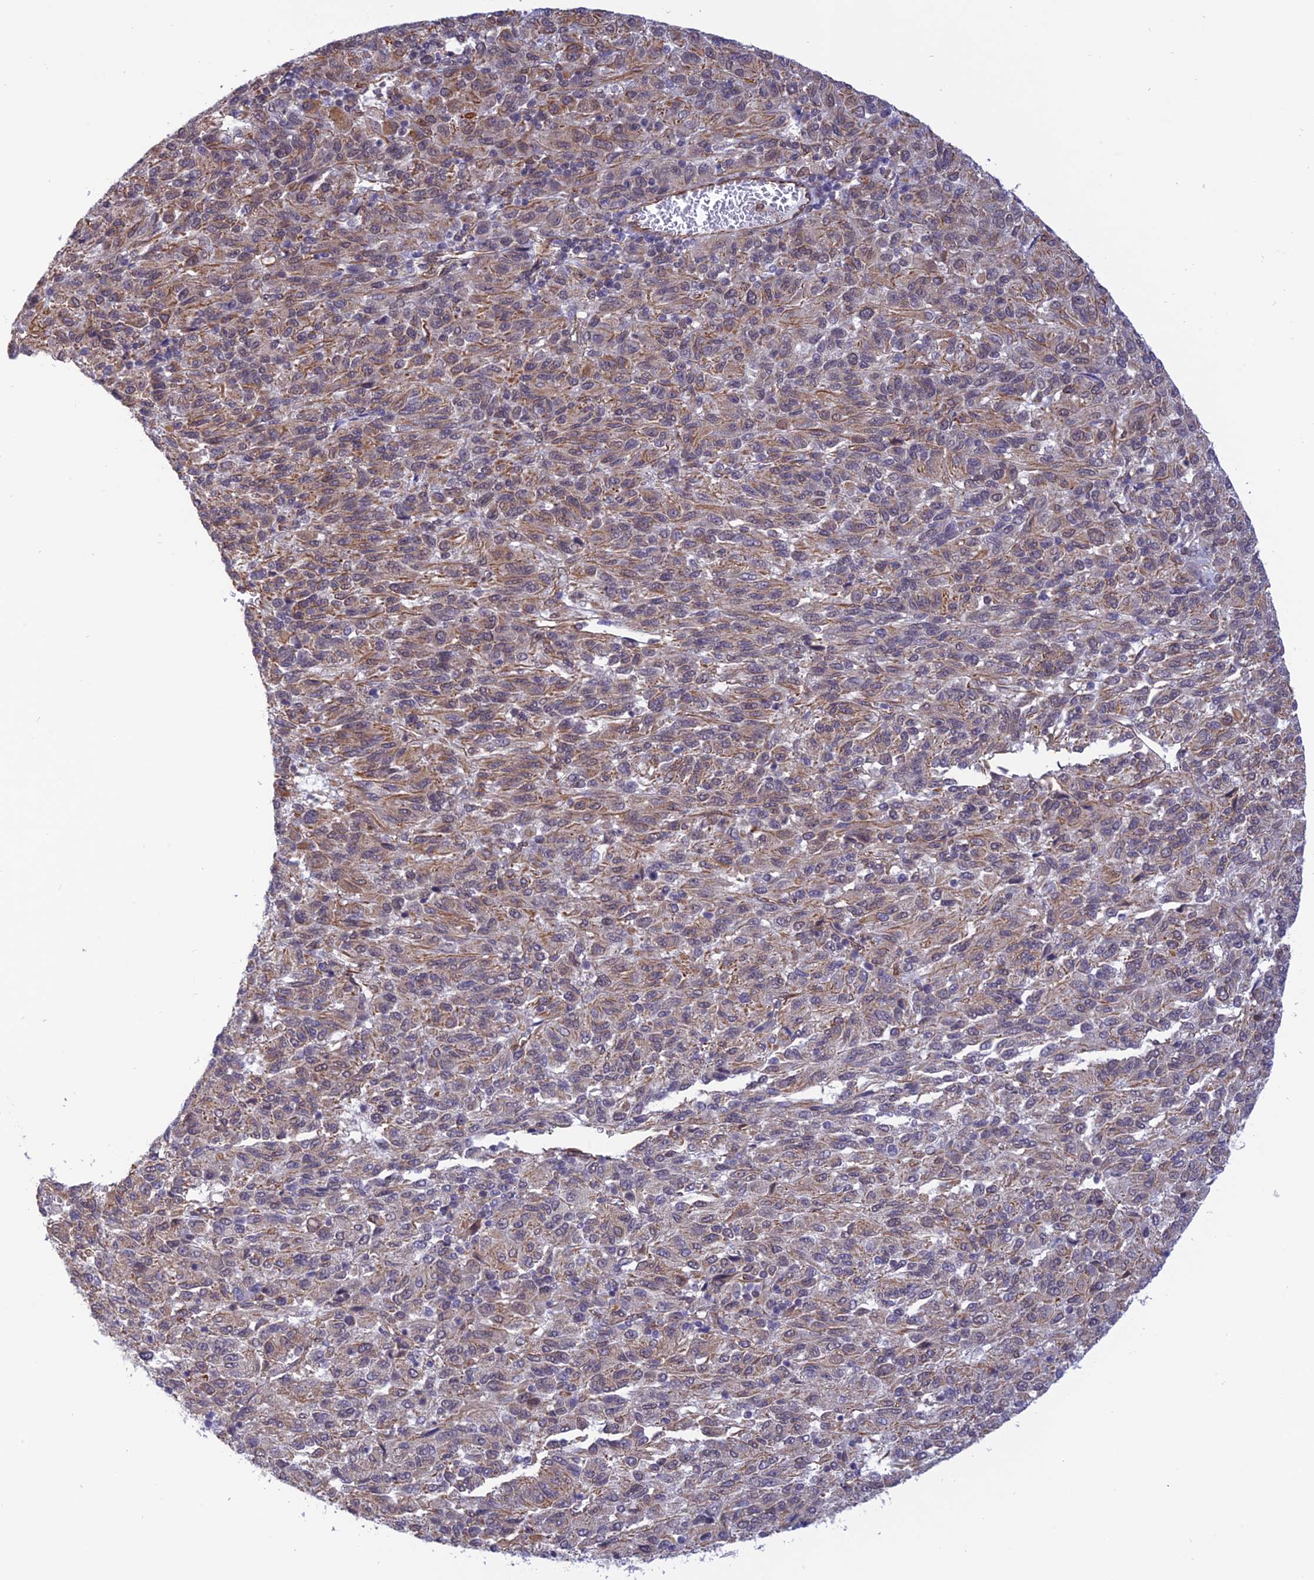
{"staining": {"intensity": "weak", "quantity": "25%-75%", "location": "cytoplasmic/membranous"}, "tissue": "melanoma", "cell_type": "Tumor cells", "image_type": "cancer", "snomed": [{"axis": "morphology", "description": "Malignant melanoma, Metastatic site"}, {"axis": "topography", "description": "Lung"}], "caption": "Malignant melanoma (metastatic site) stained with DAB immunohistochemistry displays low levels of weak cytoplasmic/membranous expression in about 25%-75% of tumor cells.", "gene": "PAGR1", "patient": {"sex": "male", "age": 64}}